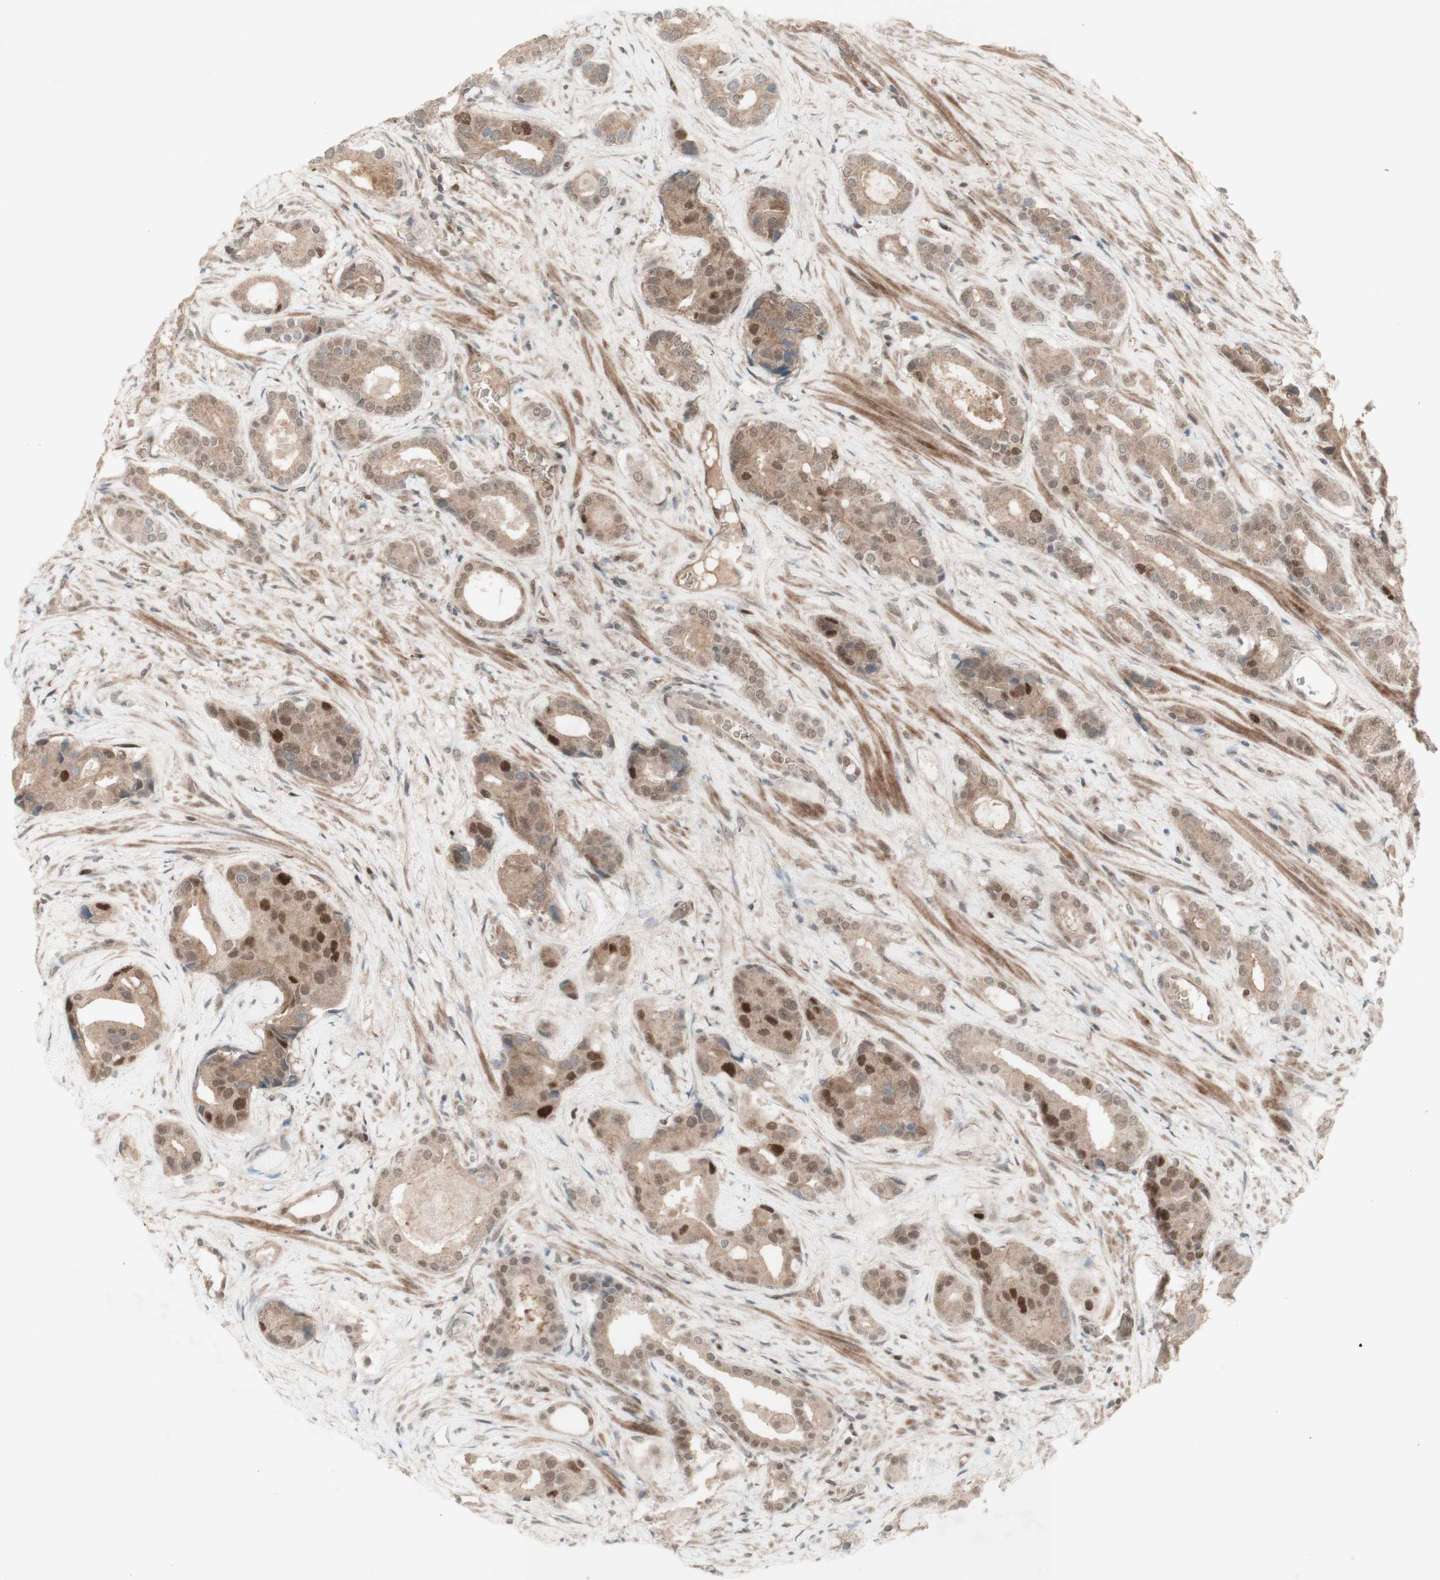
{"staining": {"intensity": "moderate", "quantity": ">75%", "location": "cytoplasmic/membranous,nuclear"}, "tissue": "prostate cancer", "cell_type": "Tumor cells", "image_type": "cancer", "snomed": [{"axis": "morphology", "description": "Adenocarcinoma, High grade"}, {"axis": "topography", "description": "Prostate"}], "caption": "Prostate cancer (high-grade adenocarcinoma) was stained to show a protein in brown. There is medium levels of moderate cytoplasmic/membranous and nuclear staining in about >75% of tumor cells. (brown staining indicates protein expression, while blue staining denotes nuclei).", "gene": "MSH6", "patient": {"sex": "male", "age": 71}}